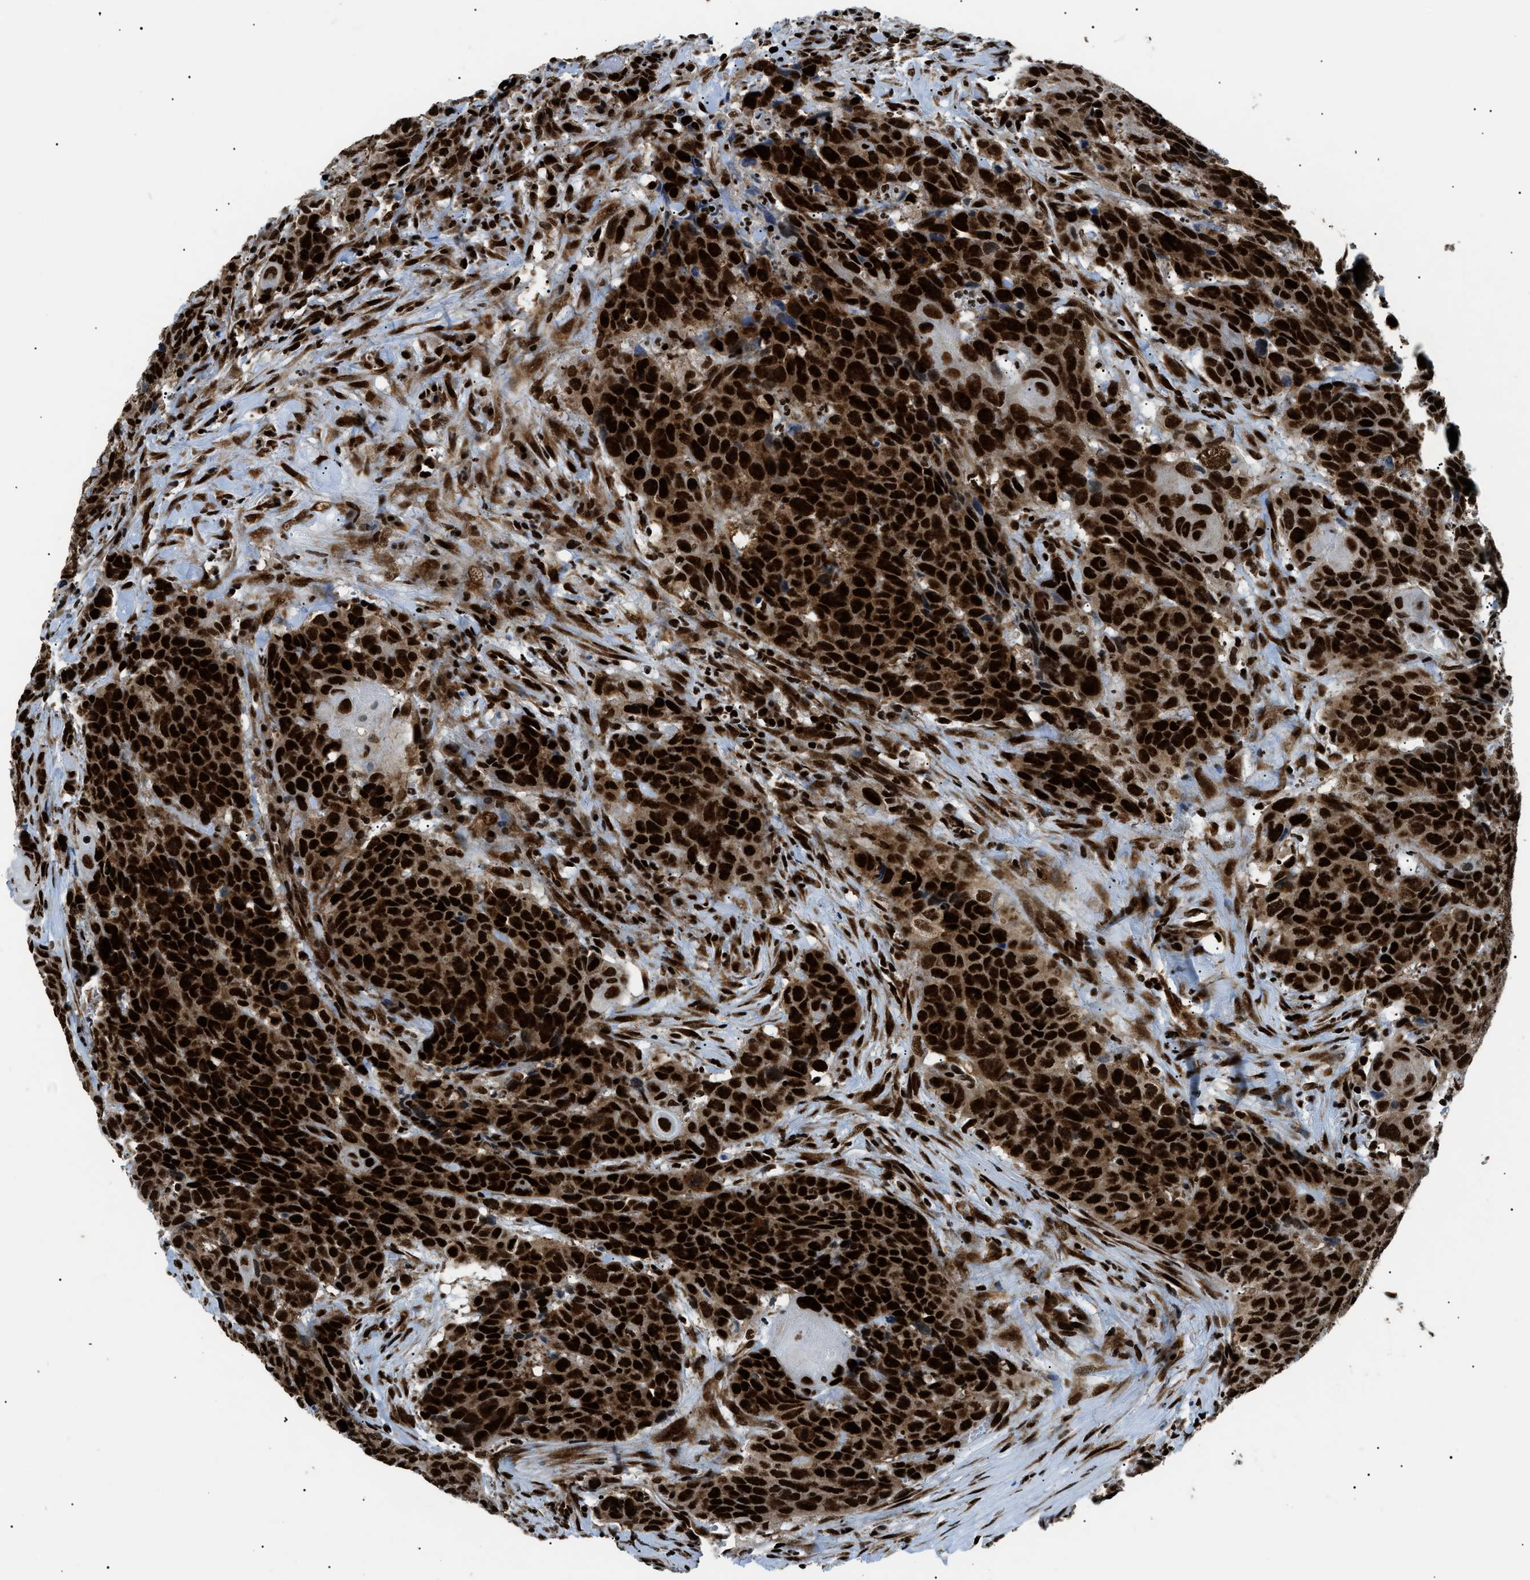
{"staining": {"intensity": "strong", "quantity": ">75%", "location": "cytoplasmic/membranous,nuclear"}, "tissue": "head and neck cancer", "cell_type": "Tumor cells", "image_type": "cancer", "snomed": [{"axis": "morphology", "description": "Squamous cell carcinoma, NOS"}, {"axis": "topography", "description": "Head-Neck"}], "caption": "Tumor cells show high levels of strong cytoplasmic/membranous and nuclear positivity in about >75% of cells in head and neck squamous cell carcinoma.", "gene": "HNRNPK", "patient": {"sex": "male", "age": 66}}